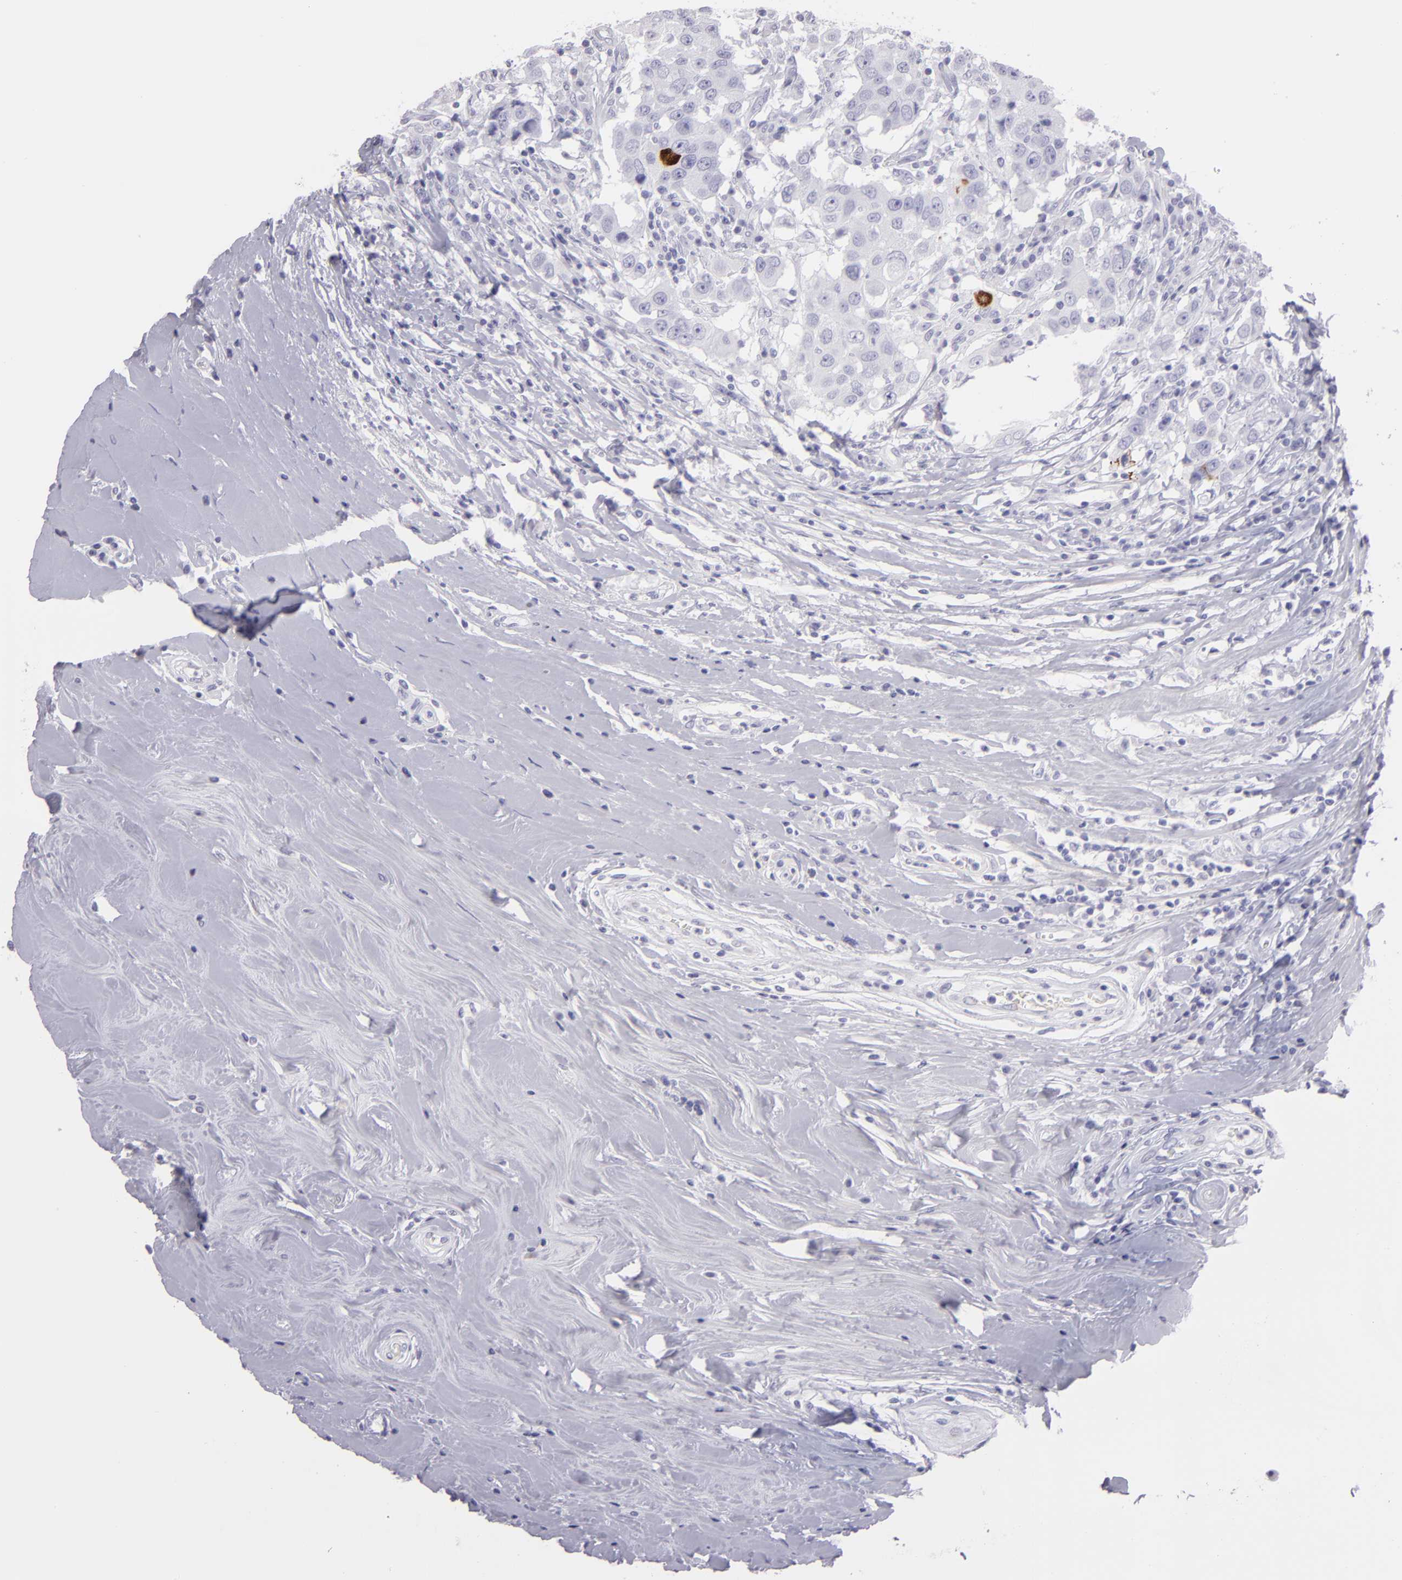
{"staining": {"intensity": "strong", "quantity": "<25%", "location": "cytoplasmic/membranous"}, "tissue": "breast cancer", "cell_type": "Tumor cells", "image_type": "cancer", "snomed": [{"axis": "morphology", "description": "Duct carcinoma"}, {"axis": "topography", "description": "Breast"}], "caption": "Immunohistochemical staining of breast cancer (invasive ductal carcinoma) demonstrates medium levels of strong cytoplasmic/membranous positivity in about <25% of tumor cells.", "gene": "MUC5AC", "patient": {"sex": "female", "age": 27}}